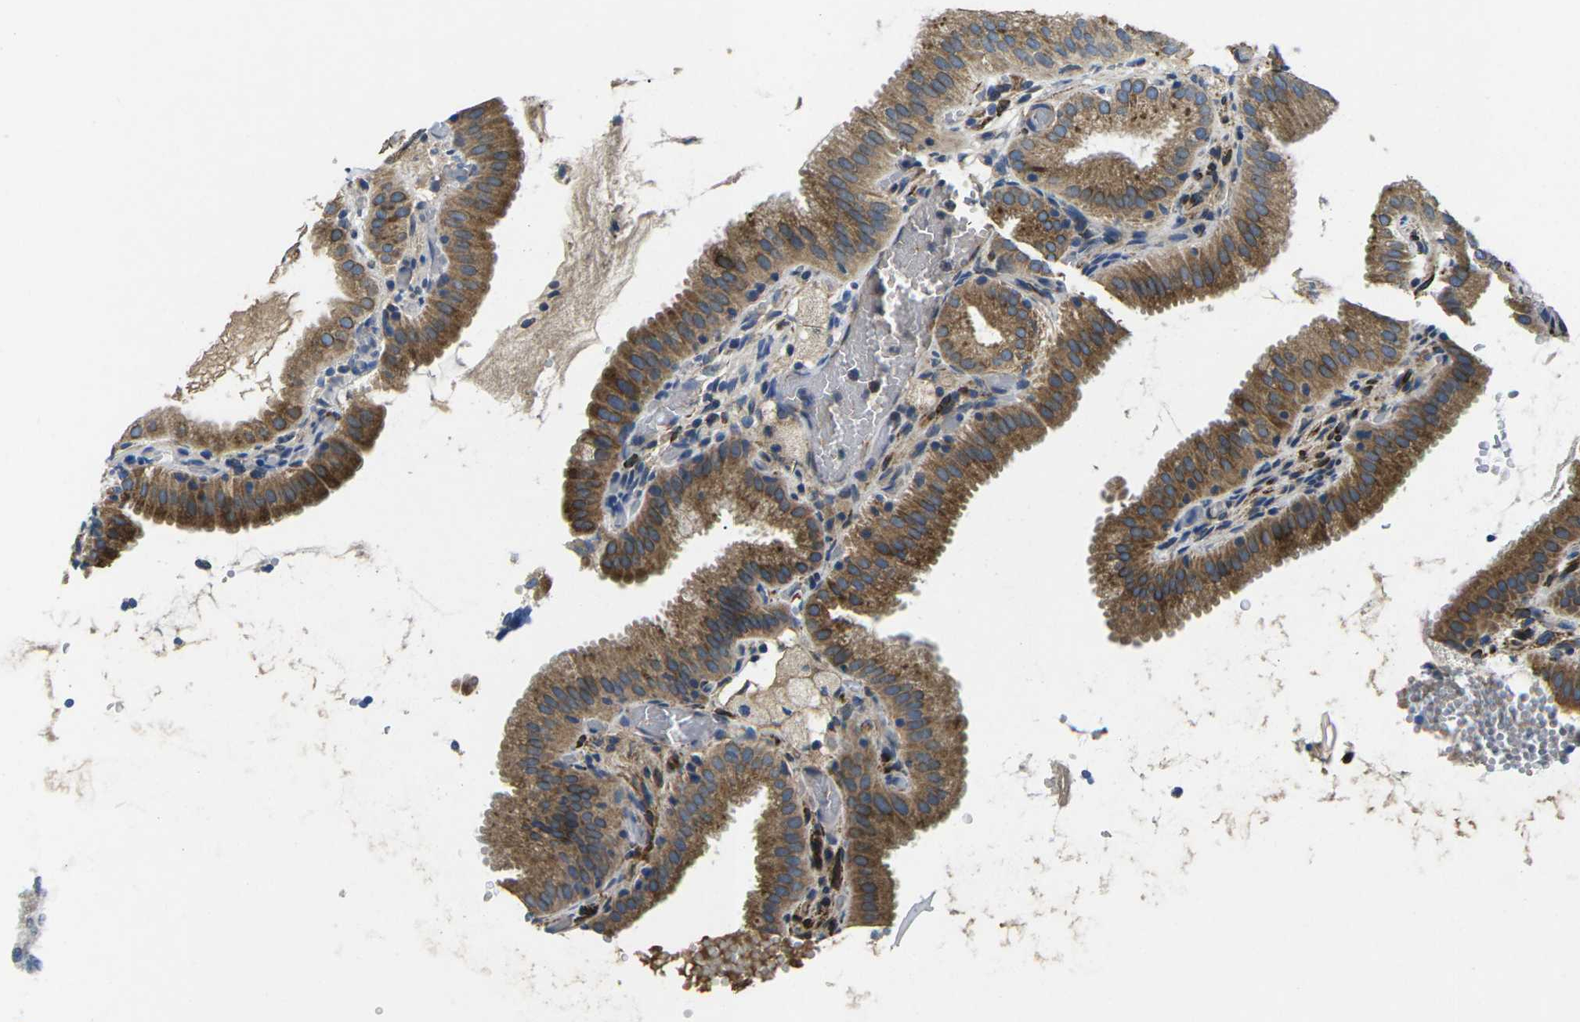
{"staining": {"intensity": "moderate", "quantity": ">75%", "location": "cytoplasmic/membranous"}, "tissue": "gallbladder", "cell_type": "Glandular cells", "image_type": "normal", "snomed": [{"axis": "morphology", "description": "Normal tissue, NOS"}, {"axis": "topography", "description": "Gallbladder"}], "caption": "Human gallbladder stained with a brown dye shows moderate cytoplasmic/membranous positive staining in about >75% of glandular cells.", "gene": "PDZD8", "patient": {"sex": "male", "age": 54}}